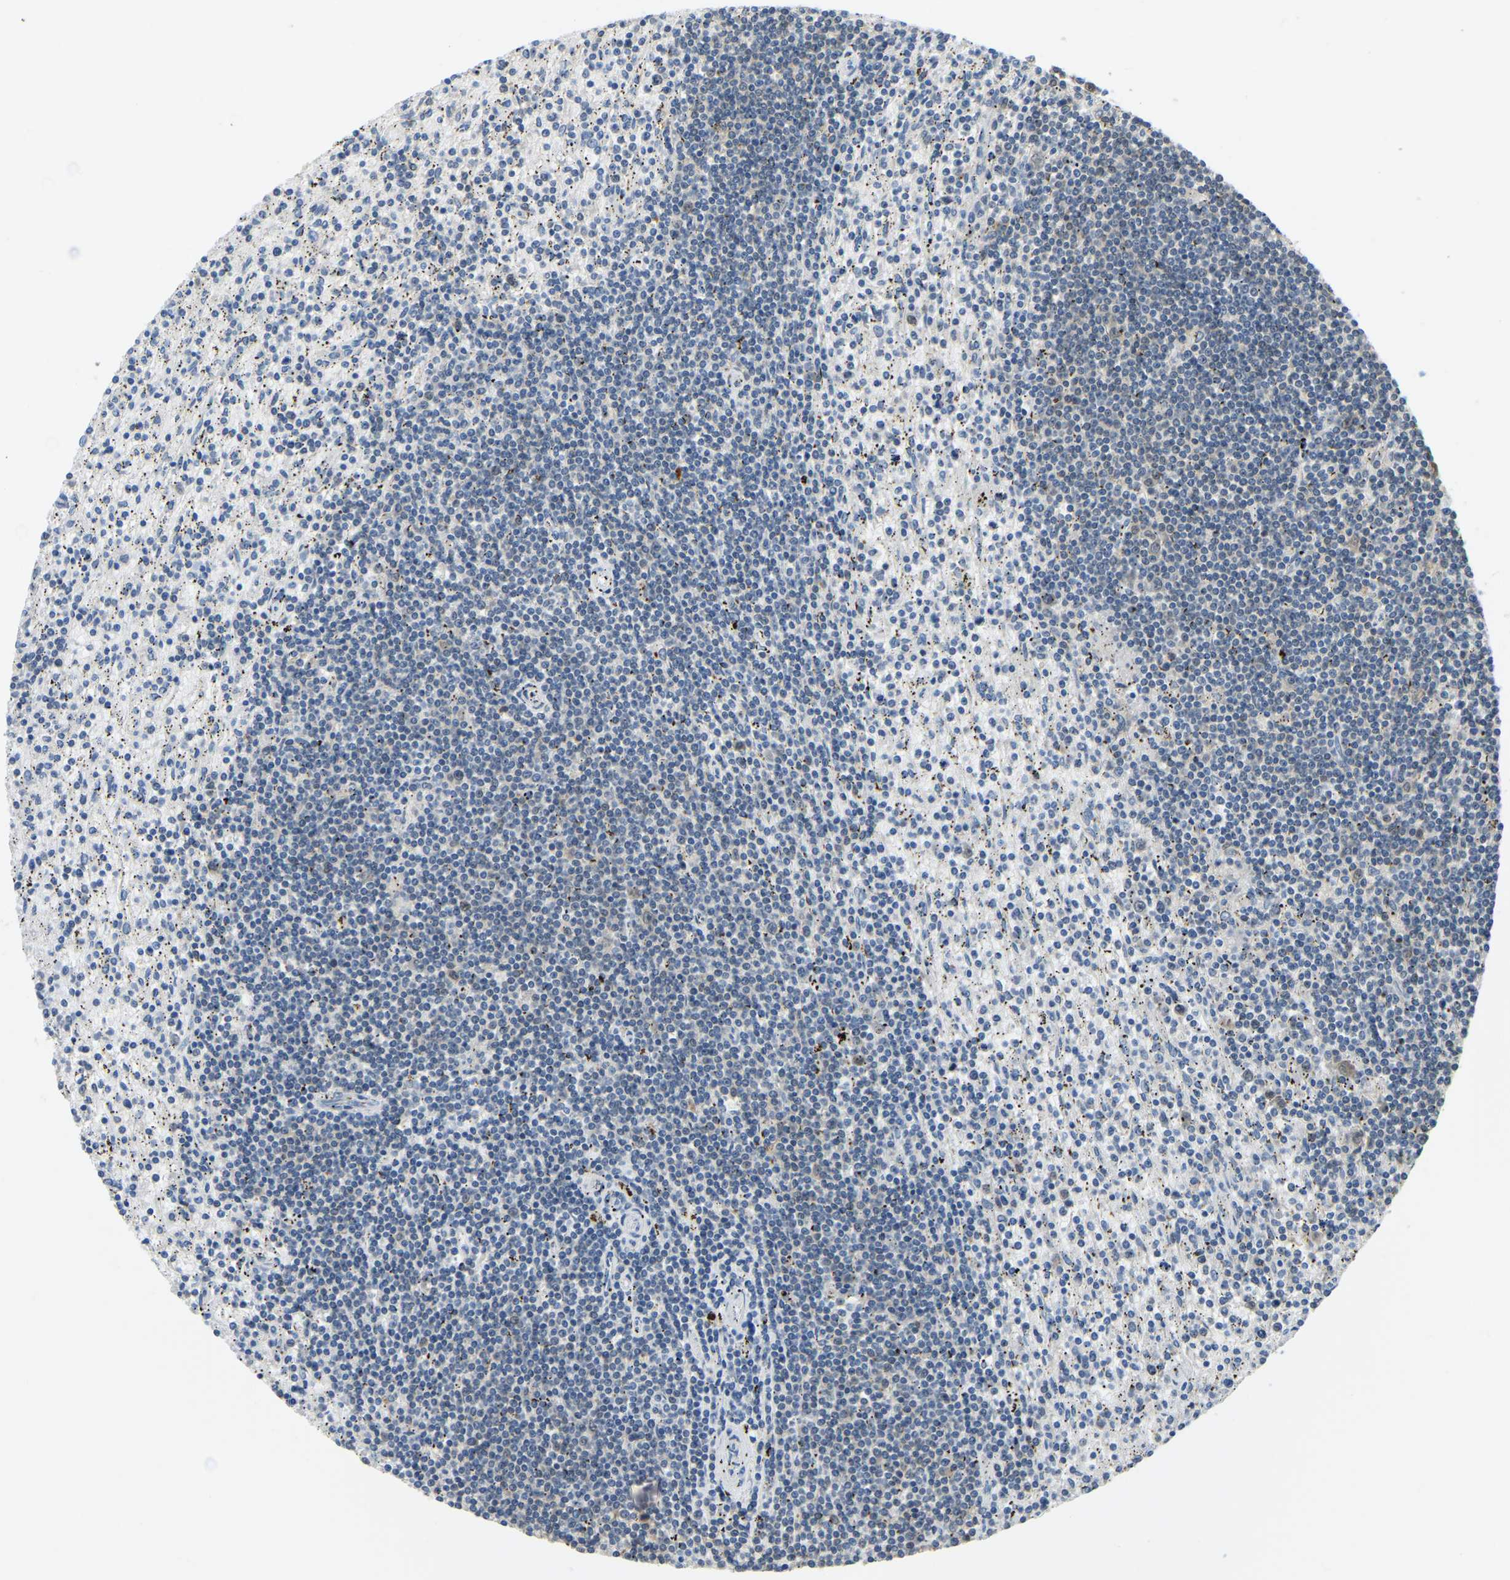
{"staining": {"intensity": "negative", "quantity": "none", "location": "none"}, "tissue": "lymphoma", "cell_type": "Tumor cells", "image_type": "cancer", "snomed": [{"axis": "morphology", "description": "Malignant lymphoma, non-Hodgkin's type, Low grade"}, {"axis": "topography", "description": "Spleen"}], "caption": "DAB immunohistochemical staining of lymphoma shows no significant positivity in tumor cells.", "gene": "NME8", "patient": {"sex": "male", "age": 76}}